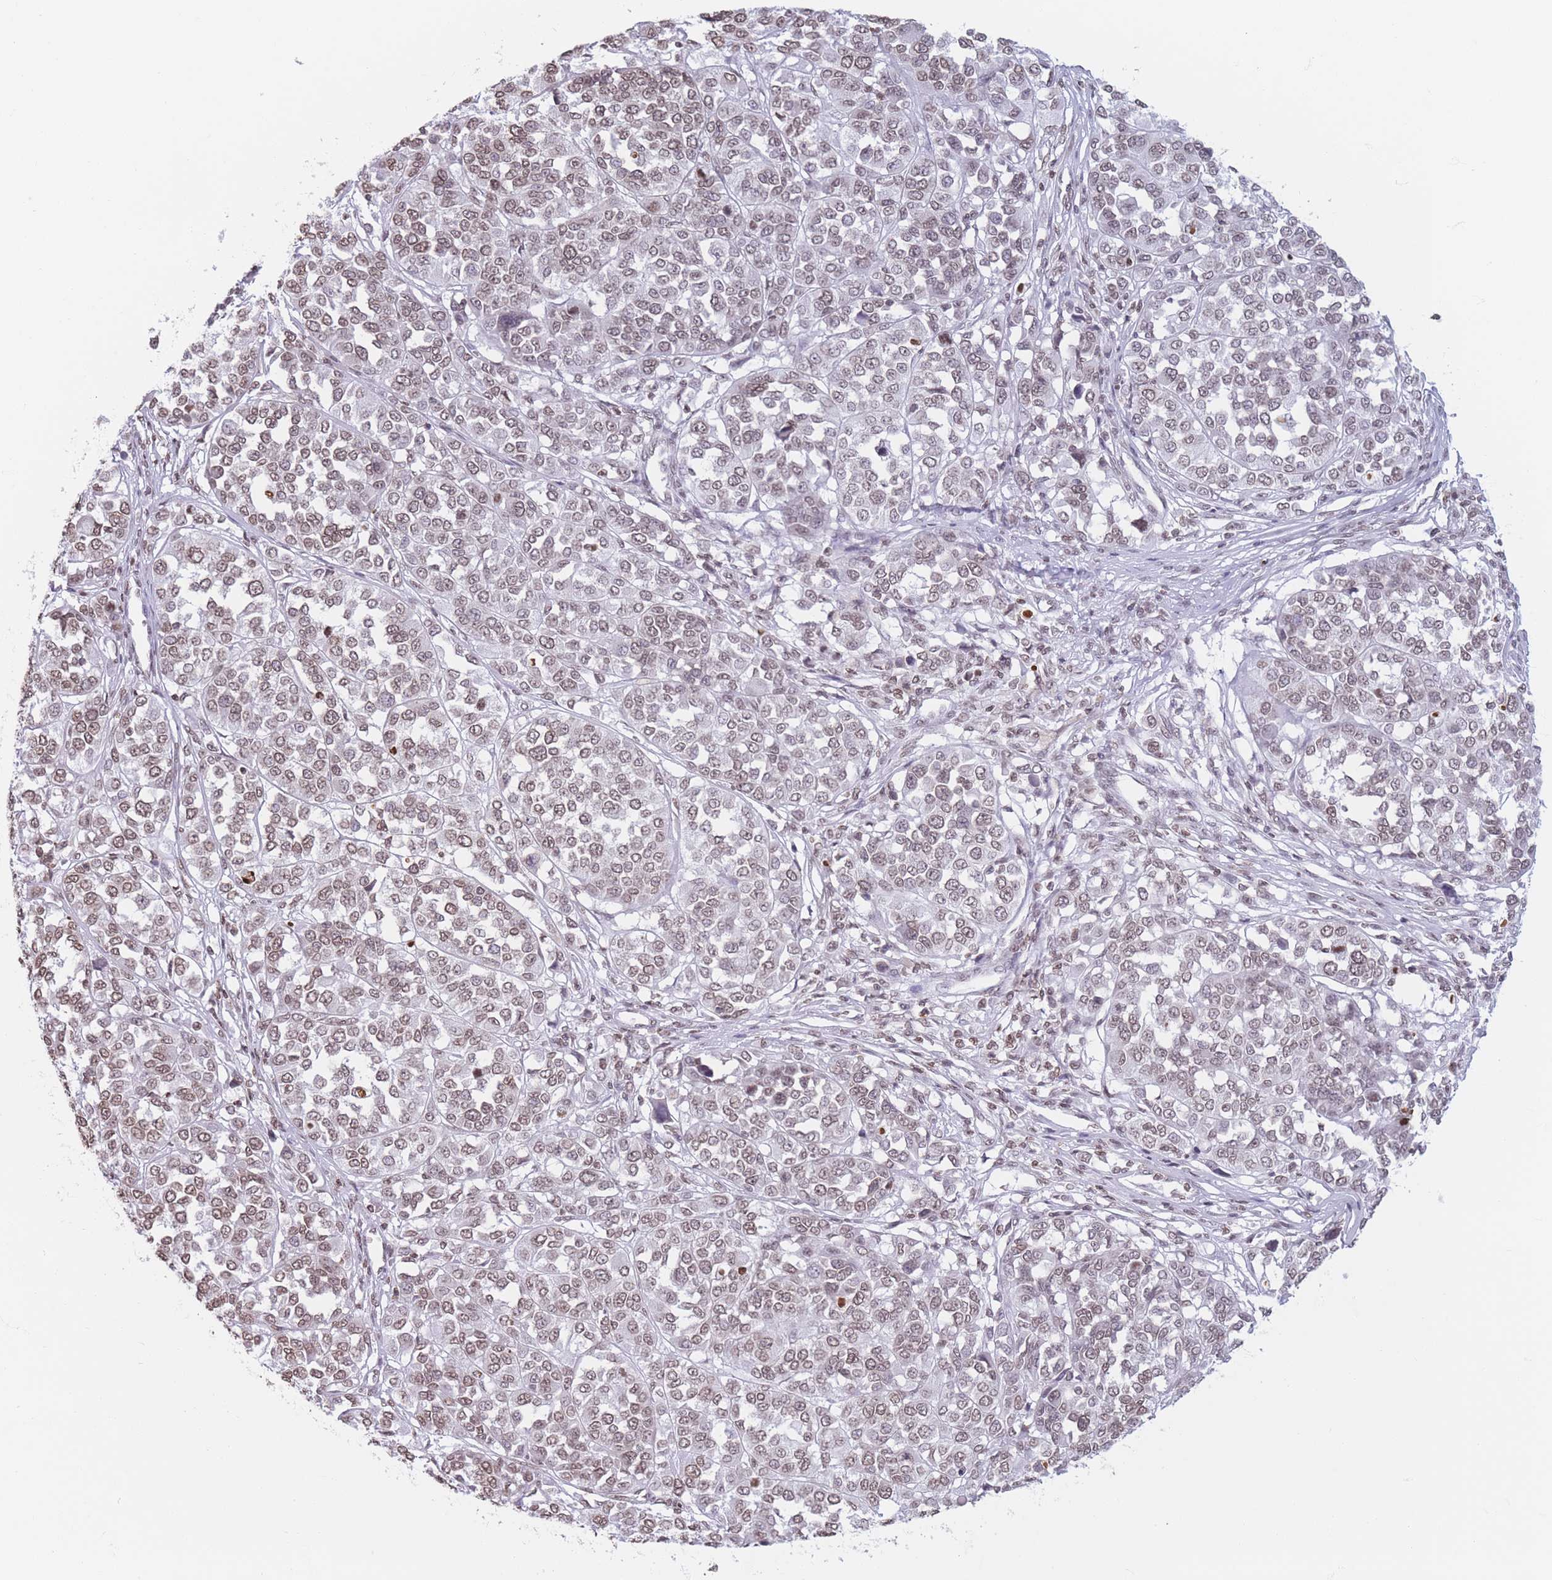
{"staining": {"intensity": "moderate", "quantity": "25%-75%", "location": "nuclear"}, "tissue": "melanoma", "cell_type": "Tumor cells", "image_type": "cancer", "snomed": [{"axis": "morphology", "description": "Malignant melanoma, Metastatic site"}, {"axis": "topography", "description": "Lymph node"}], "caption": "The image displays a brown stain indicating the presence of a protein in the nuclear of tumor cells in malignant melanoma (metastatic site). (brown staining indicates protein expression, while blue staining denotes nuclei).", "gene": "RYK", "patient": {"sex": "male", "age": 44}}